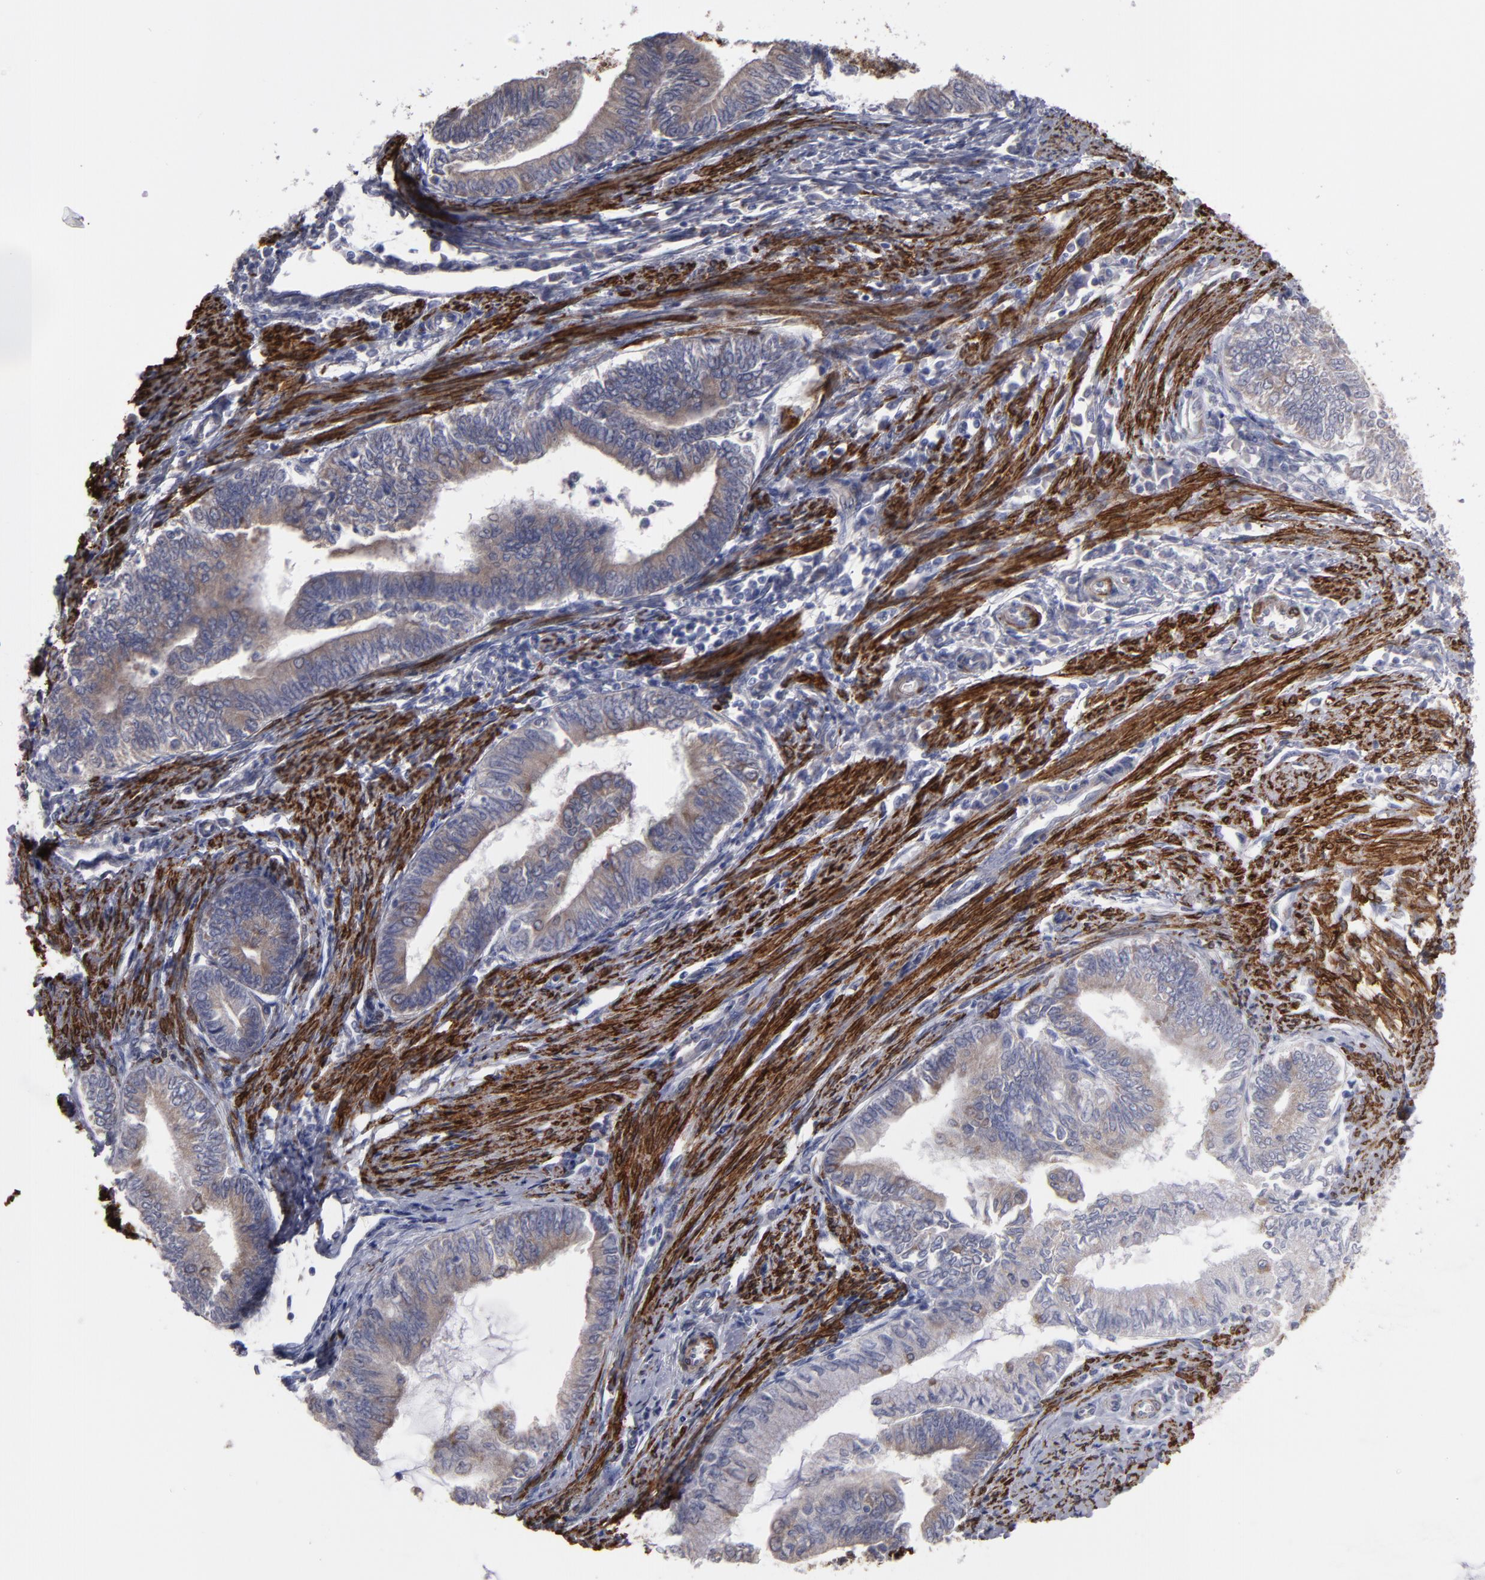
{"staining": {"intensity": "weak", "quantity": "25%-75%", "location": "cytoplasmic/membranous"}, "tissue": "endometrial cancer", "cell_type": "Tumor cells", "image_type": "cancer", "snomed": [{"axis": "morphology", "description": "Adenocarcinoma, NOS"}, {"axis": "topography", "description": "Endometrium"}], "caption": "This micrograph demonstrates IHC staining of human adenocarcinoma (endometrial), with low weak cytoplasmic/membranous positivity in approximately 25%-75% of tumor cells.", "gene": "SLMAP", "patient": {"sex": "female", "age": 66}}